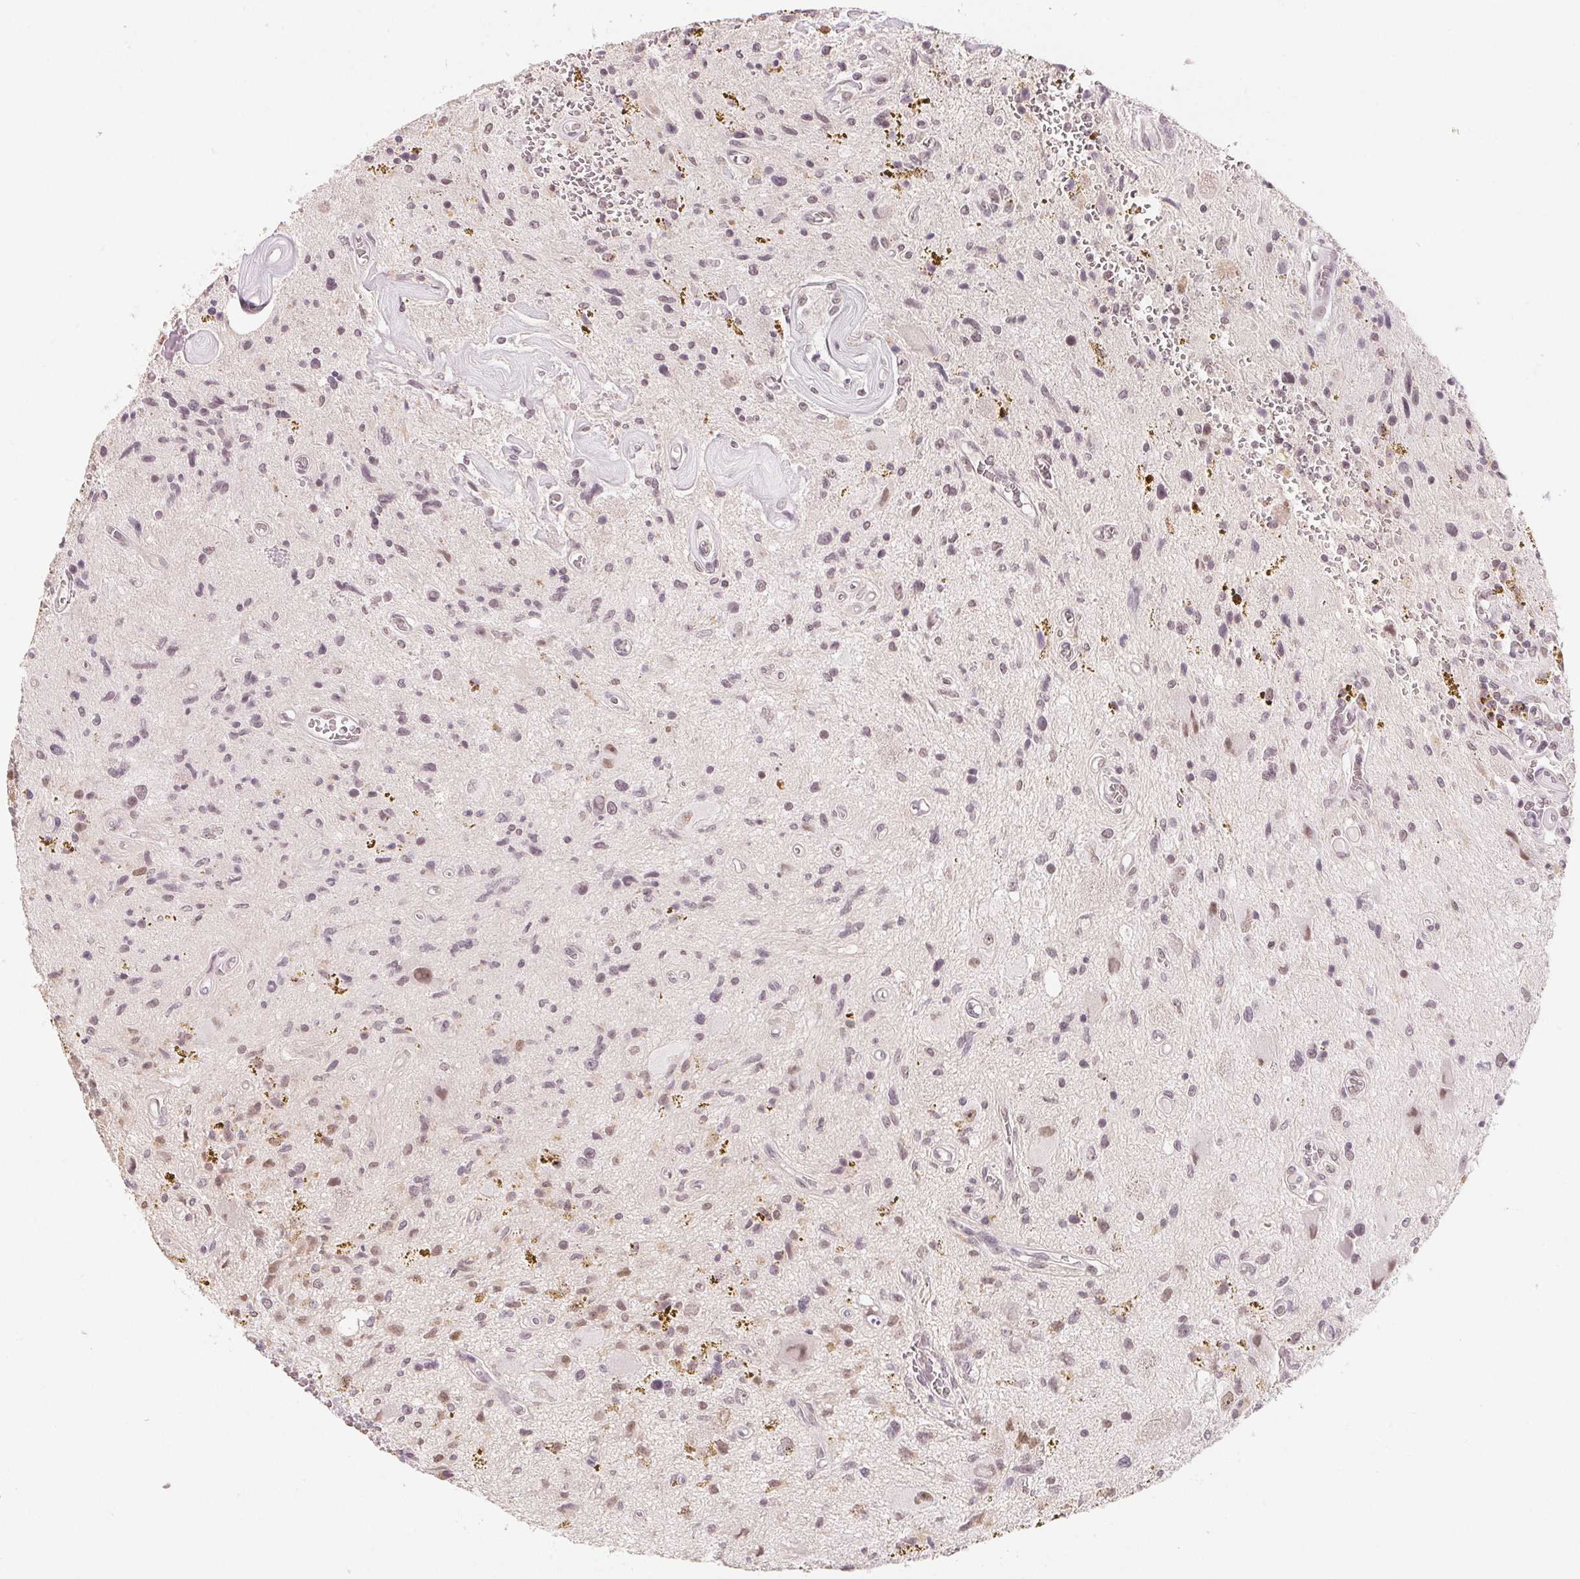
{"staining": {"intensity": "weak", "quantity": "<25%", "location": "nuclear"}, "tissue": "glioma", "cell_type": "Tumor cells", "image_type": "cancer", "snomed": [{"axis": "morphology", "description": "Glioma, malignant, Low grade"}, {"axis": "topography", "description": "Cerebellum"}], "caption": "There is no significant staining in tumor cells of glioma.", "gene": "NXF3", "patient": {"sex": "female", "age": 14}}